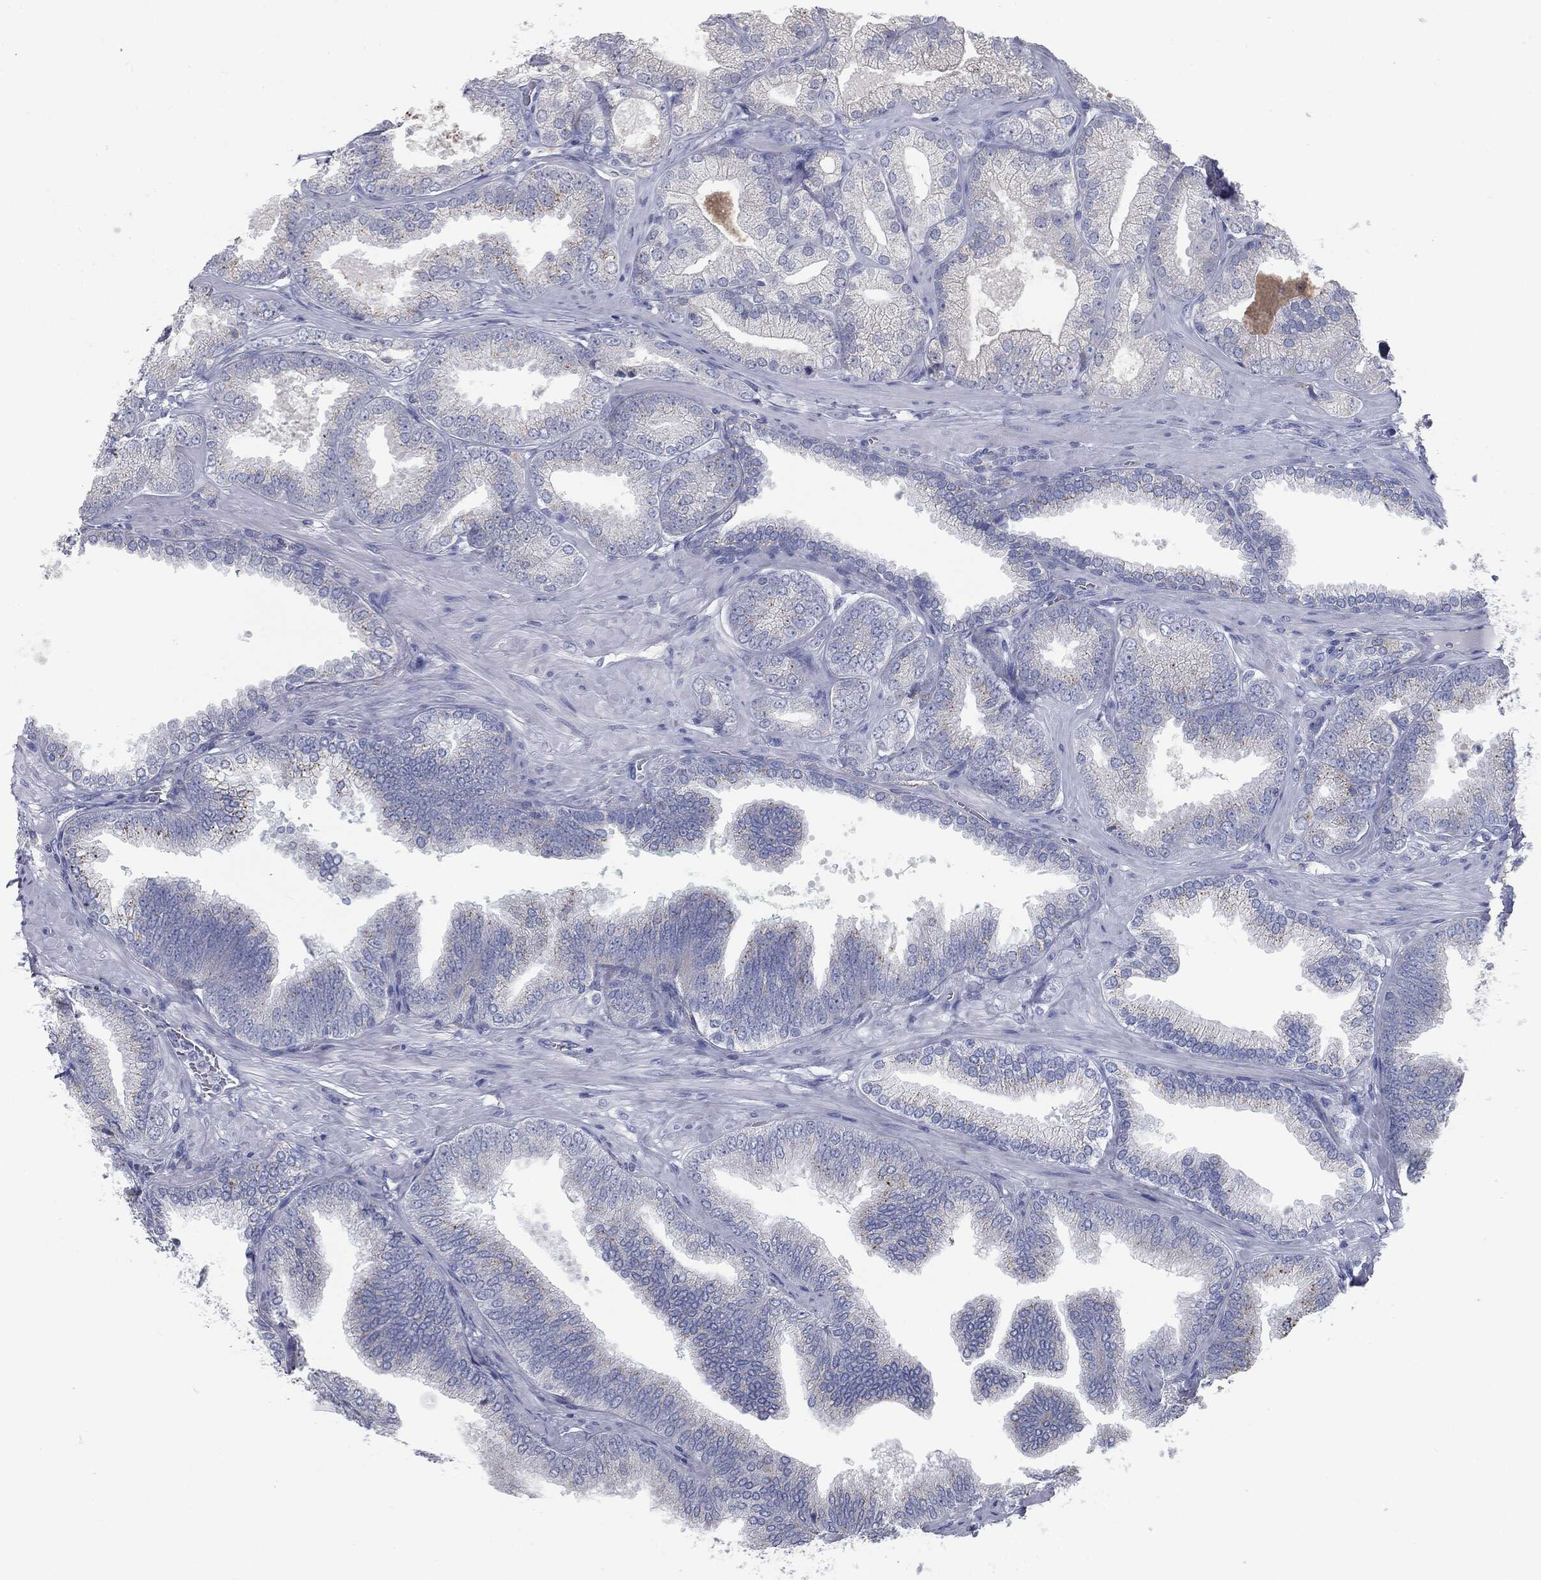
{"staining": {"intensity": "negative", "quantity": "none", "location": "none"}, "tissue": "prostate cancer", "cell_type": "Tumor cells", "image_type": "cancer", "snomed": [{"axis": "morphology", "description": "Adenocarcinoma, High grade"}, {"axis": "topography", "description": "Prostate"}], "caption": "IHC photomicrograph of prostate high-grade adenocarcinoma stained for a protein (brown), which reveals no staining in tumor cells.", "gene": "CAV3", "patient": {"sex": "male", "age": 68}}